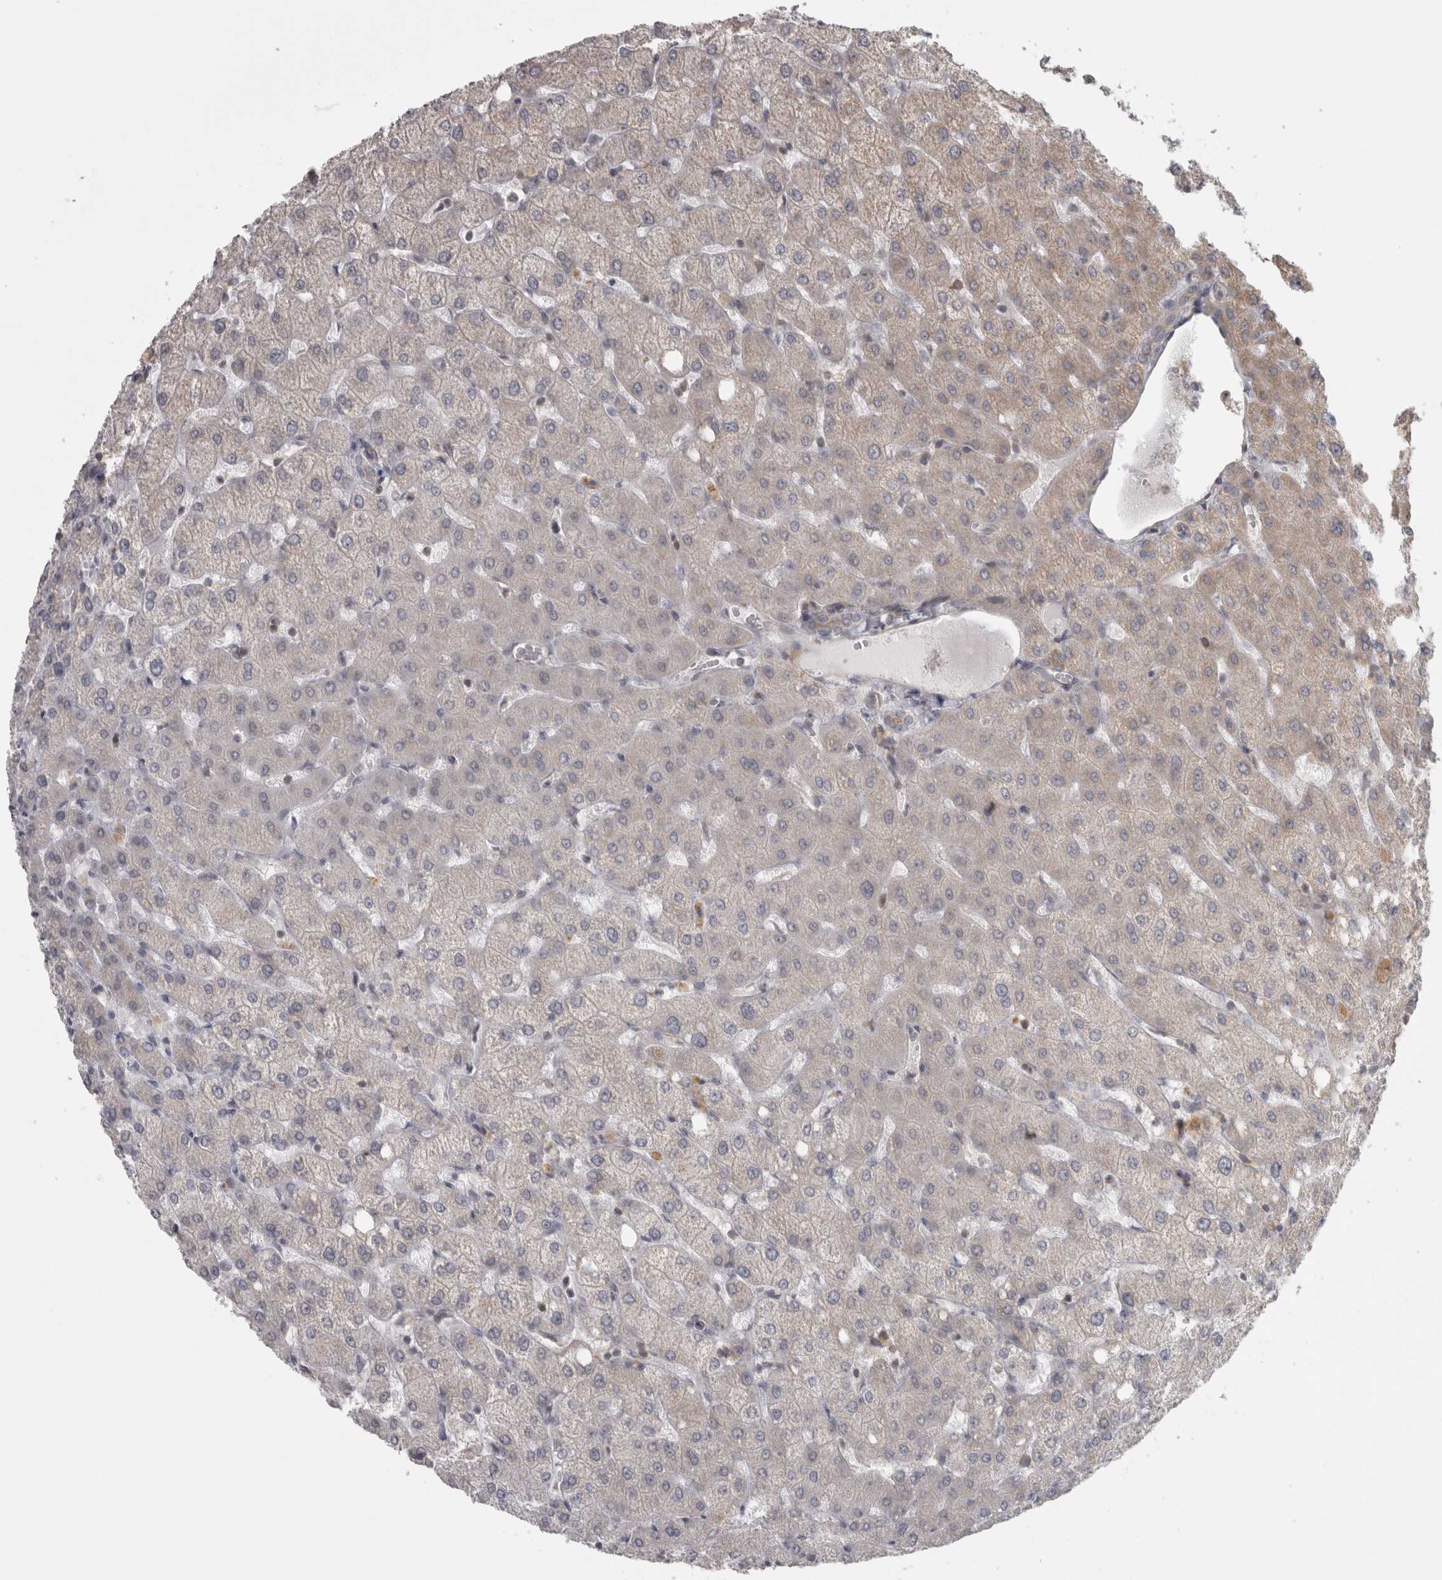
{"staining": {"intensity": "weak", "quantity": "<25%", "location": "cytoplasmic/membranous"}, "tissue": "liver", "cell_type": "Cholangiocytes", "image_type": "normal", "snomed": [{"axis": "morphology", "description": "Normal tissue, NOS"}, {"axis": "topography", "description": "Liver"}], "caption": "Immunohistochemistry image of benign human liver stained for a protein (brown), which shows no positivity in cholangiocytes. The staining is performed using DAB brown chromogen with nuclei counter-stained in using hematoxylin.", "gene": "PPP1R12B", "patient": {"sex": "female", "age": 54}}